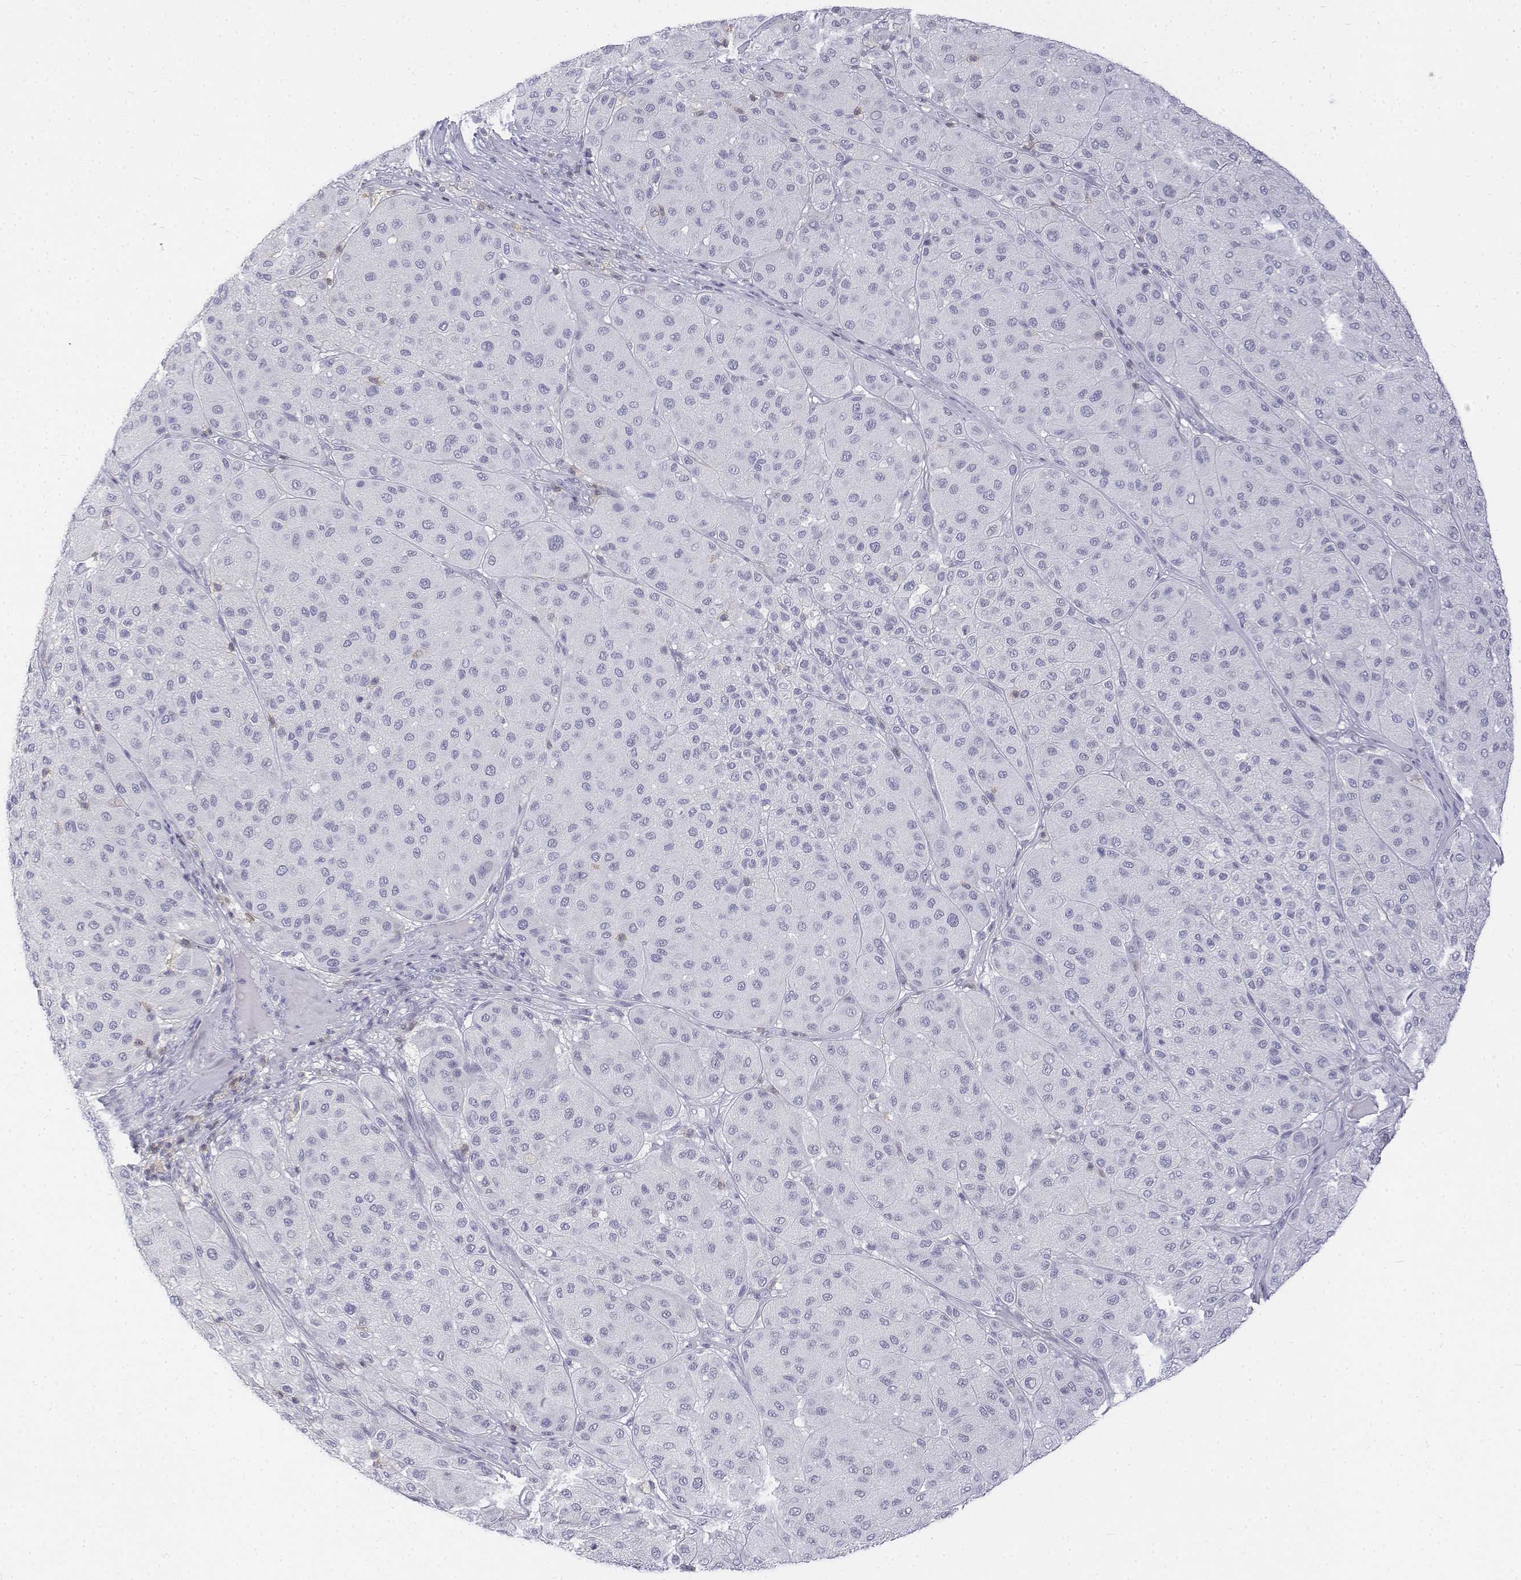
{"staining": {"intensity": "negative", "quantity": "none", "location": "none"}, "tissue": "melanoma", "cell_type": "Tumor cells", "image_type": "cancer", "snomed": [{"axis": "morphology", "description": "Malignant melanoma, Metastatic site"}, {"axis": "topography", "description": "Smooth muscle"}], "caption": "Tumor cells are negative for protein expression in human melanoma.", "gene": "CD3E", "patient": {"sex": "male", "age": 41}}